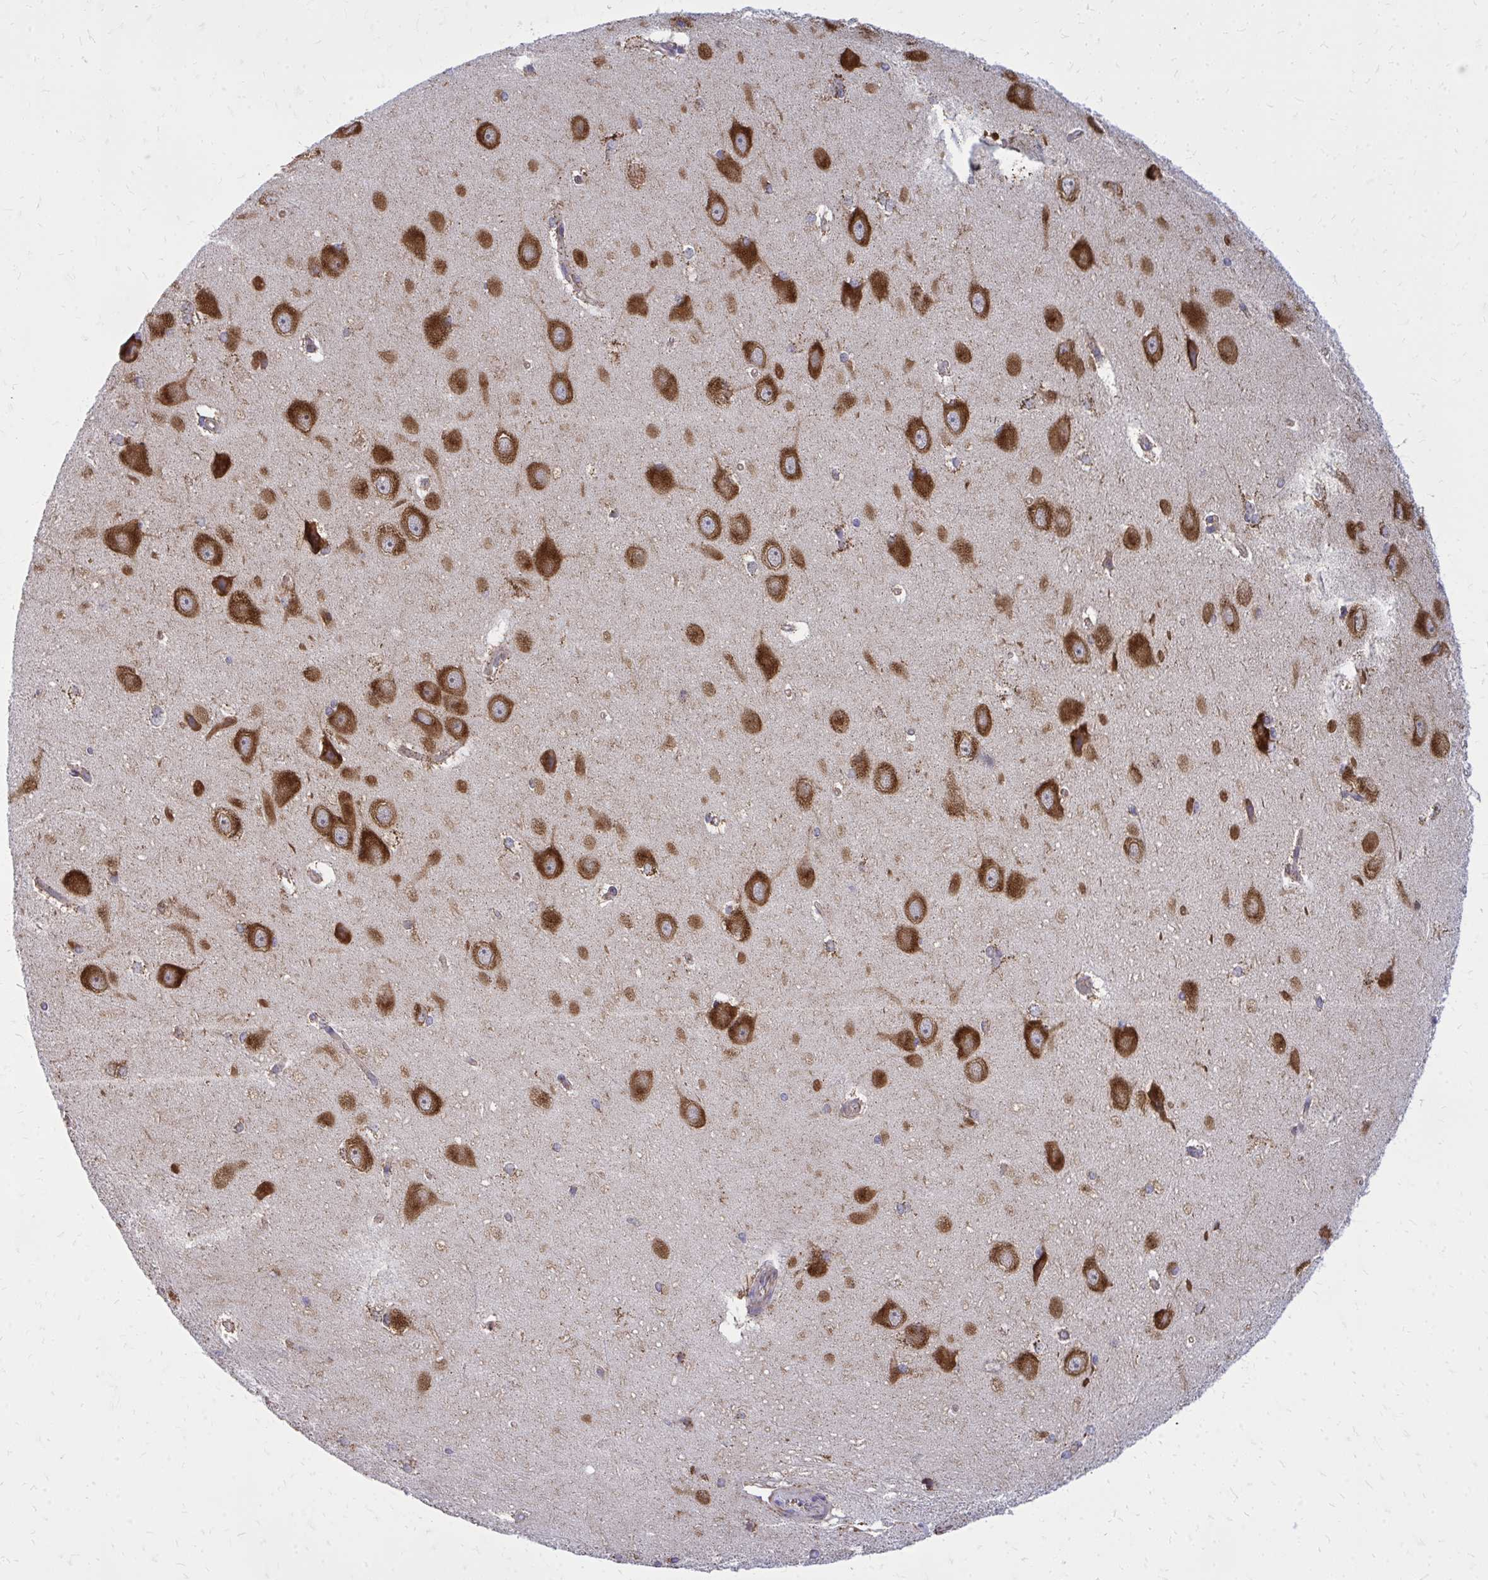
{"staining": {"intensity": "strong", "quantity": "<25%", "location": "cytoplasmic/membranous"}, "tissue": "hippocampus", "cell_type": "Glial cells", "image_type": "normal", "snomed": [{"axis": "morphology", "description": "Normal tissue, NOS"}, {"axis": "topography", "description": "Cerebral cortex"}, {"axis": "topography", "description": "Hippocampus"}], "caption": "A medium amount of strong cytoplasmic/membranous staining is present in approximately <25% of glial cells in benign hippocampus.", "gene": "PDK4", "patient": {"sex": "female", "age": 19}}